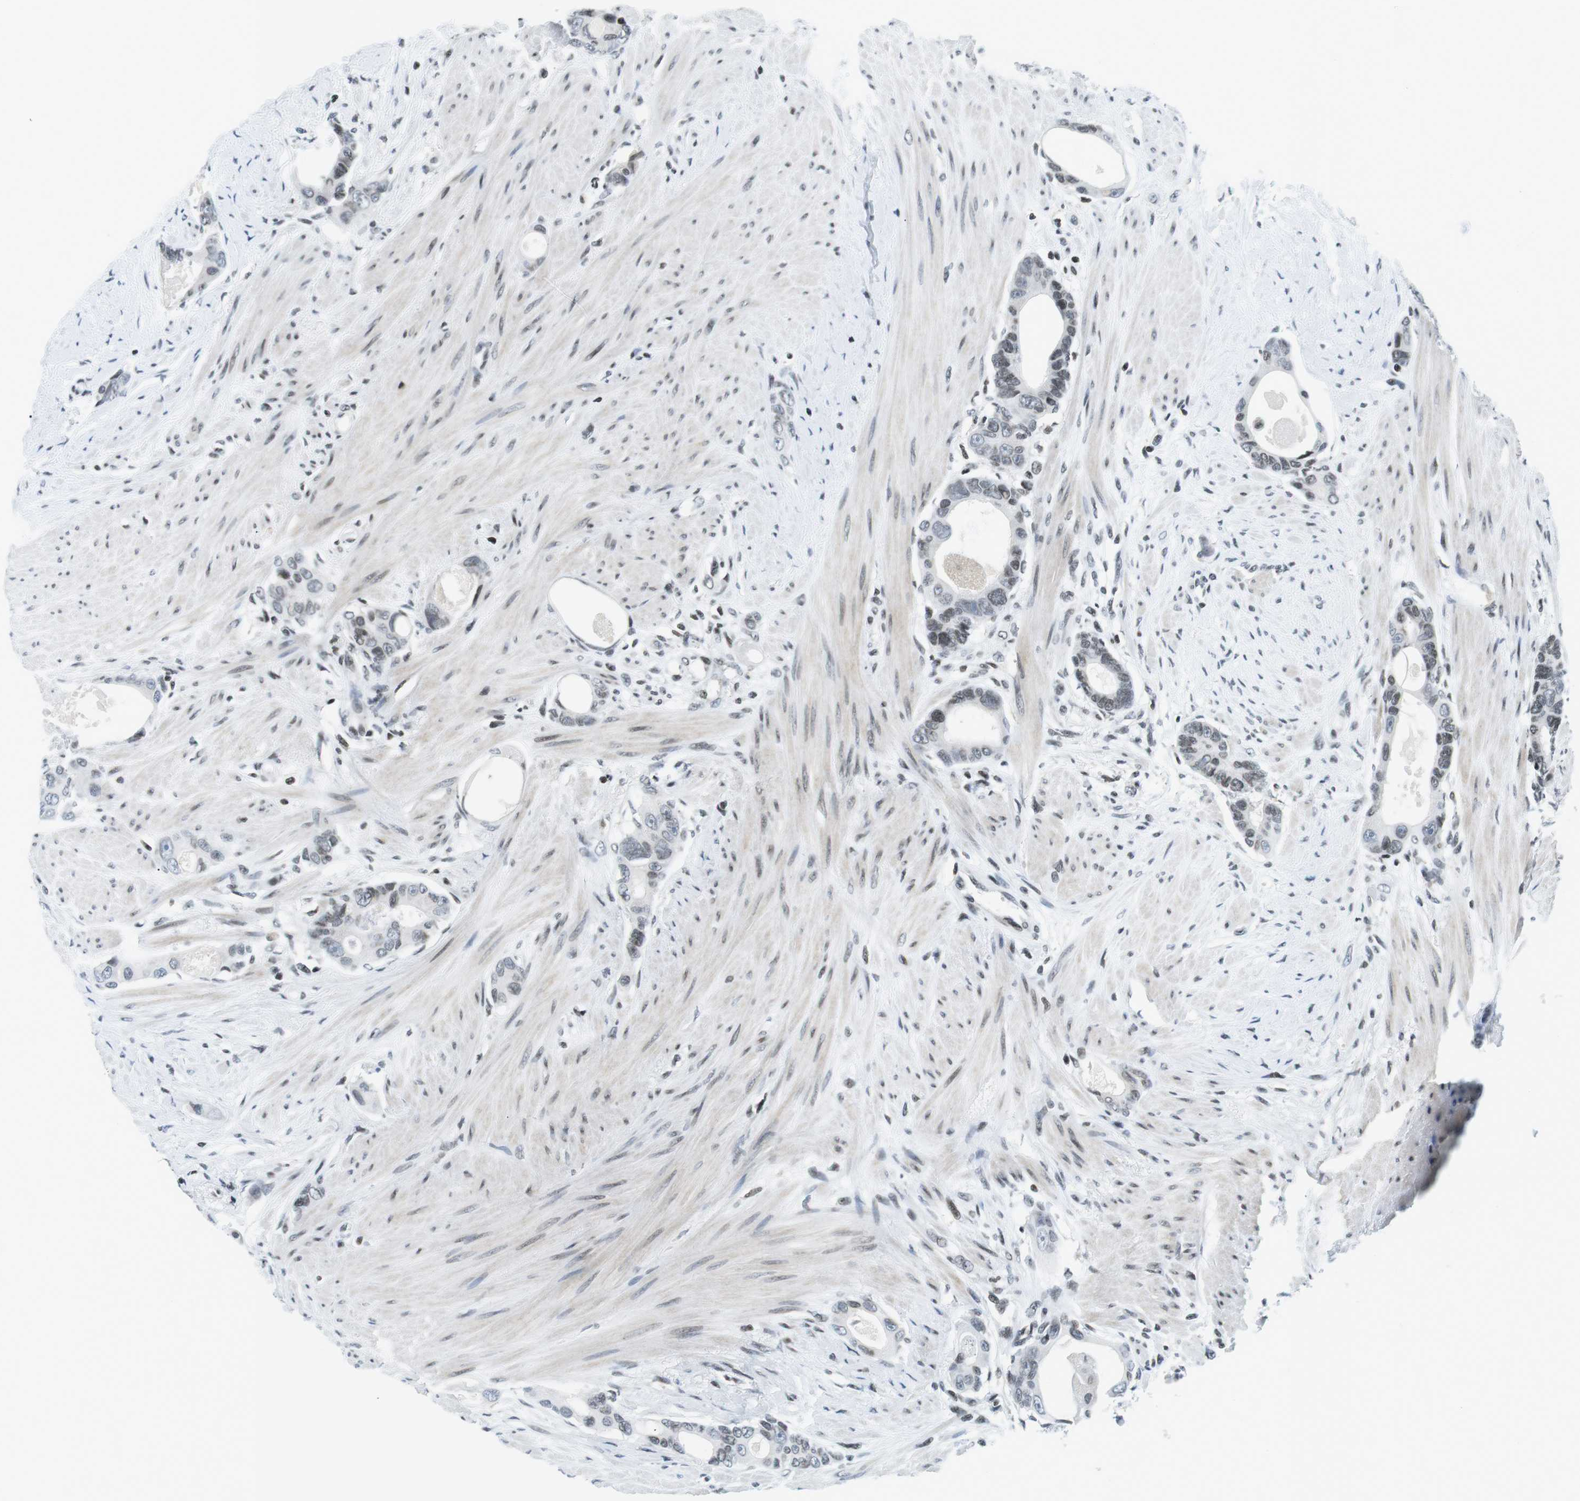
{"staining": {"intensity": "weak", "quantity": "<25%", "location": "nuclear"}, "tissue": "colorectal cancer", "cell_type": "Tumor cells", "image_type": "cancer", "snomed": [{"axis": "morphology", "description": "Adenocarcinoma, NOS"}, {"axis": "topography", "description": "Rectum"}], "caption": "This is a photomicrograph of IHC staining of colorectal adenocarcinoma, which shows no positivity in tumor cells. (DAB IHC, high magnification).", "gene": "E2F2", "patient": {"sex": "male", "age": 51}}